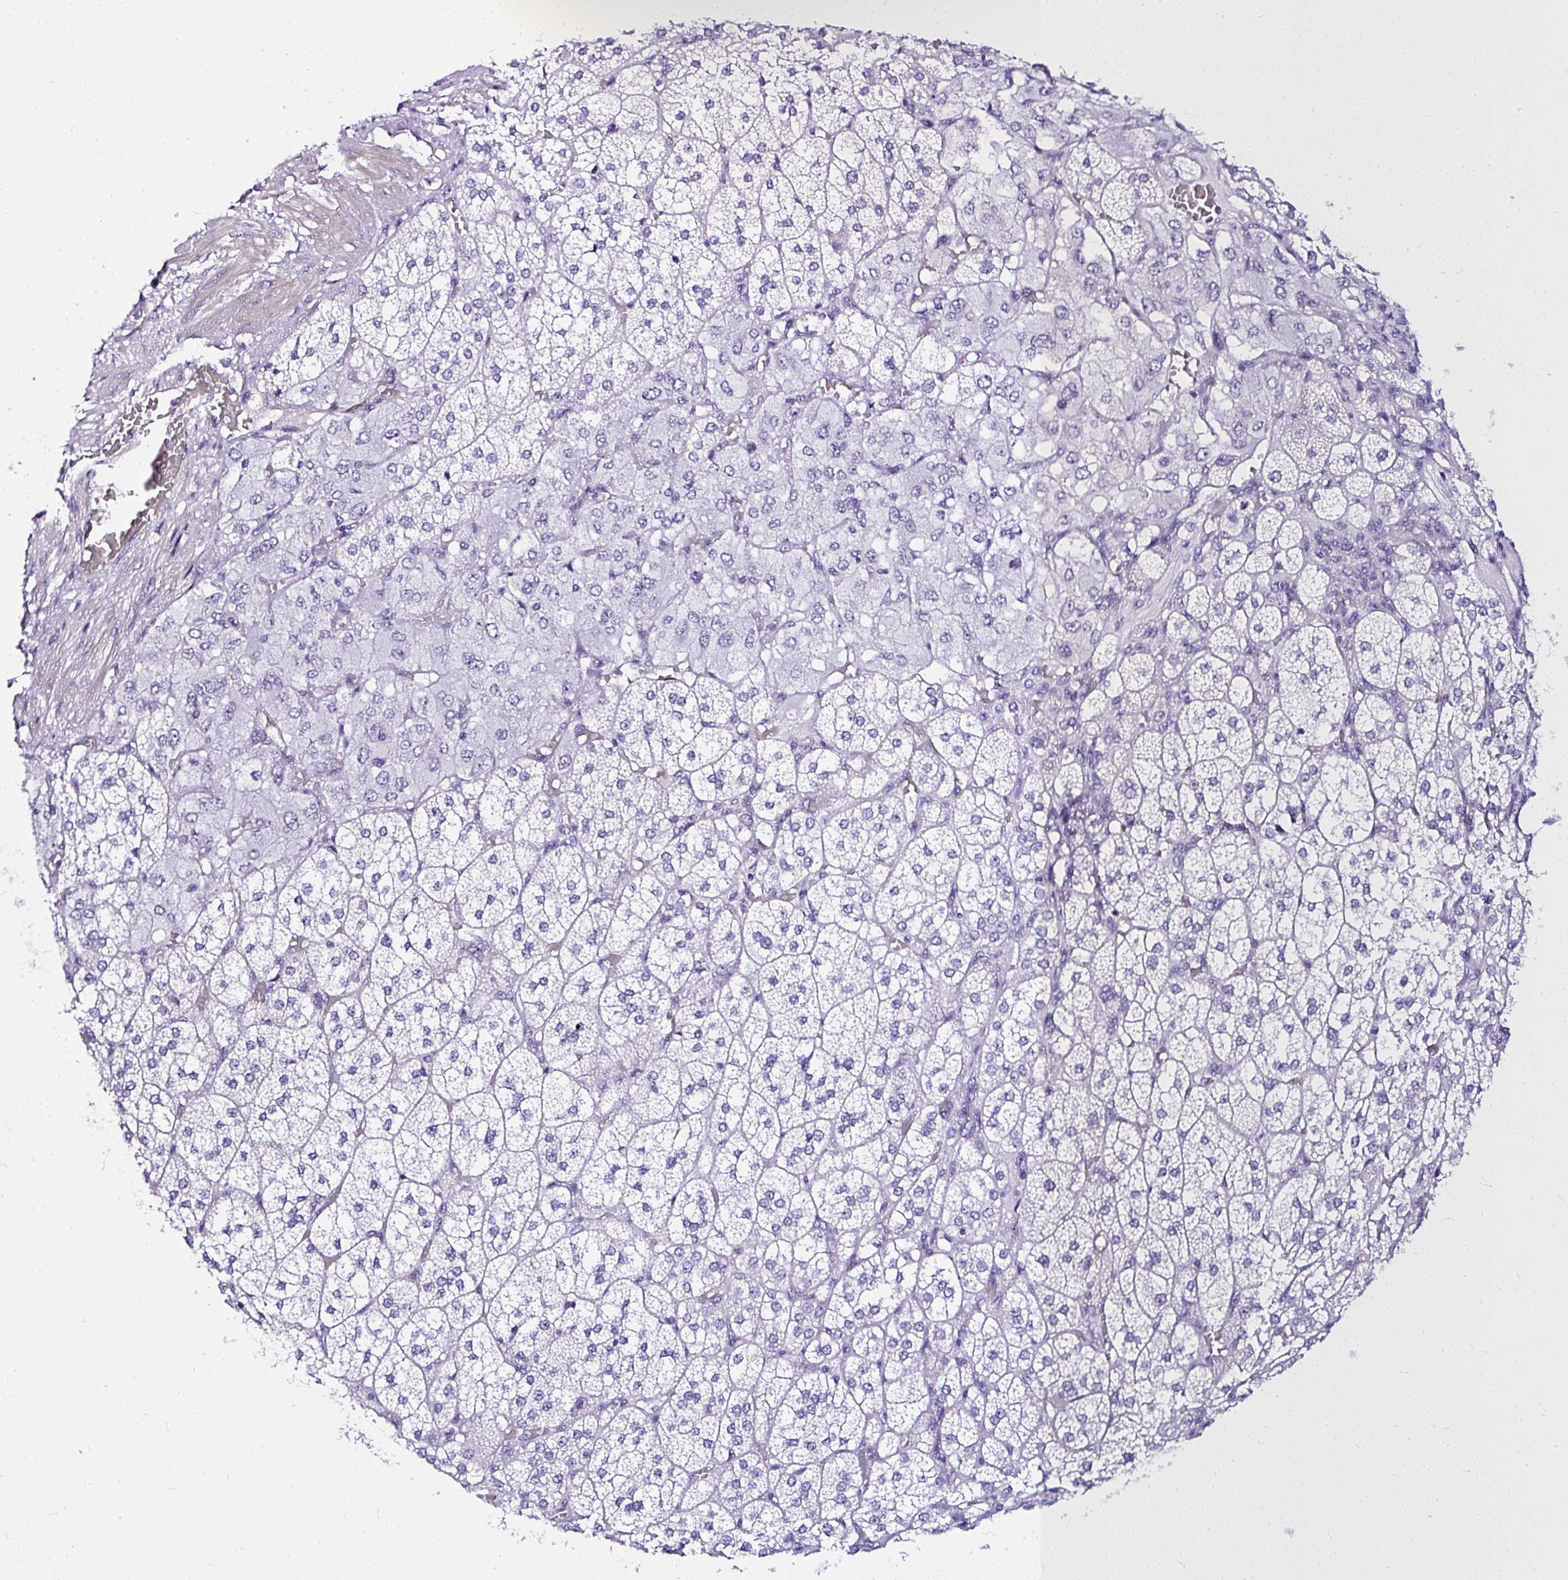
{"staining": {"intensity": "negative", "quantity": "none", "location": "none"}, "tissue": "adrenal gland", "cell_type": "Glandular cells", "image_type": "normal", "snomed": [{"axis": "morphology", "description": "Normal tissue, NOS"}, {"axis": "topography", "description": "Adrenal gland"}], "caption": "The image reveals no significant expression in glandular cells of adrenal gland. (IHC, brightfield microscopy, high magnification).", "gene": "DEPDC5", "patient": {"sex": "female", "age": 60}}